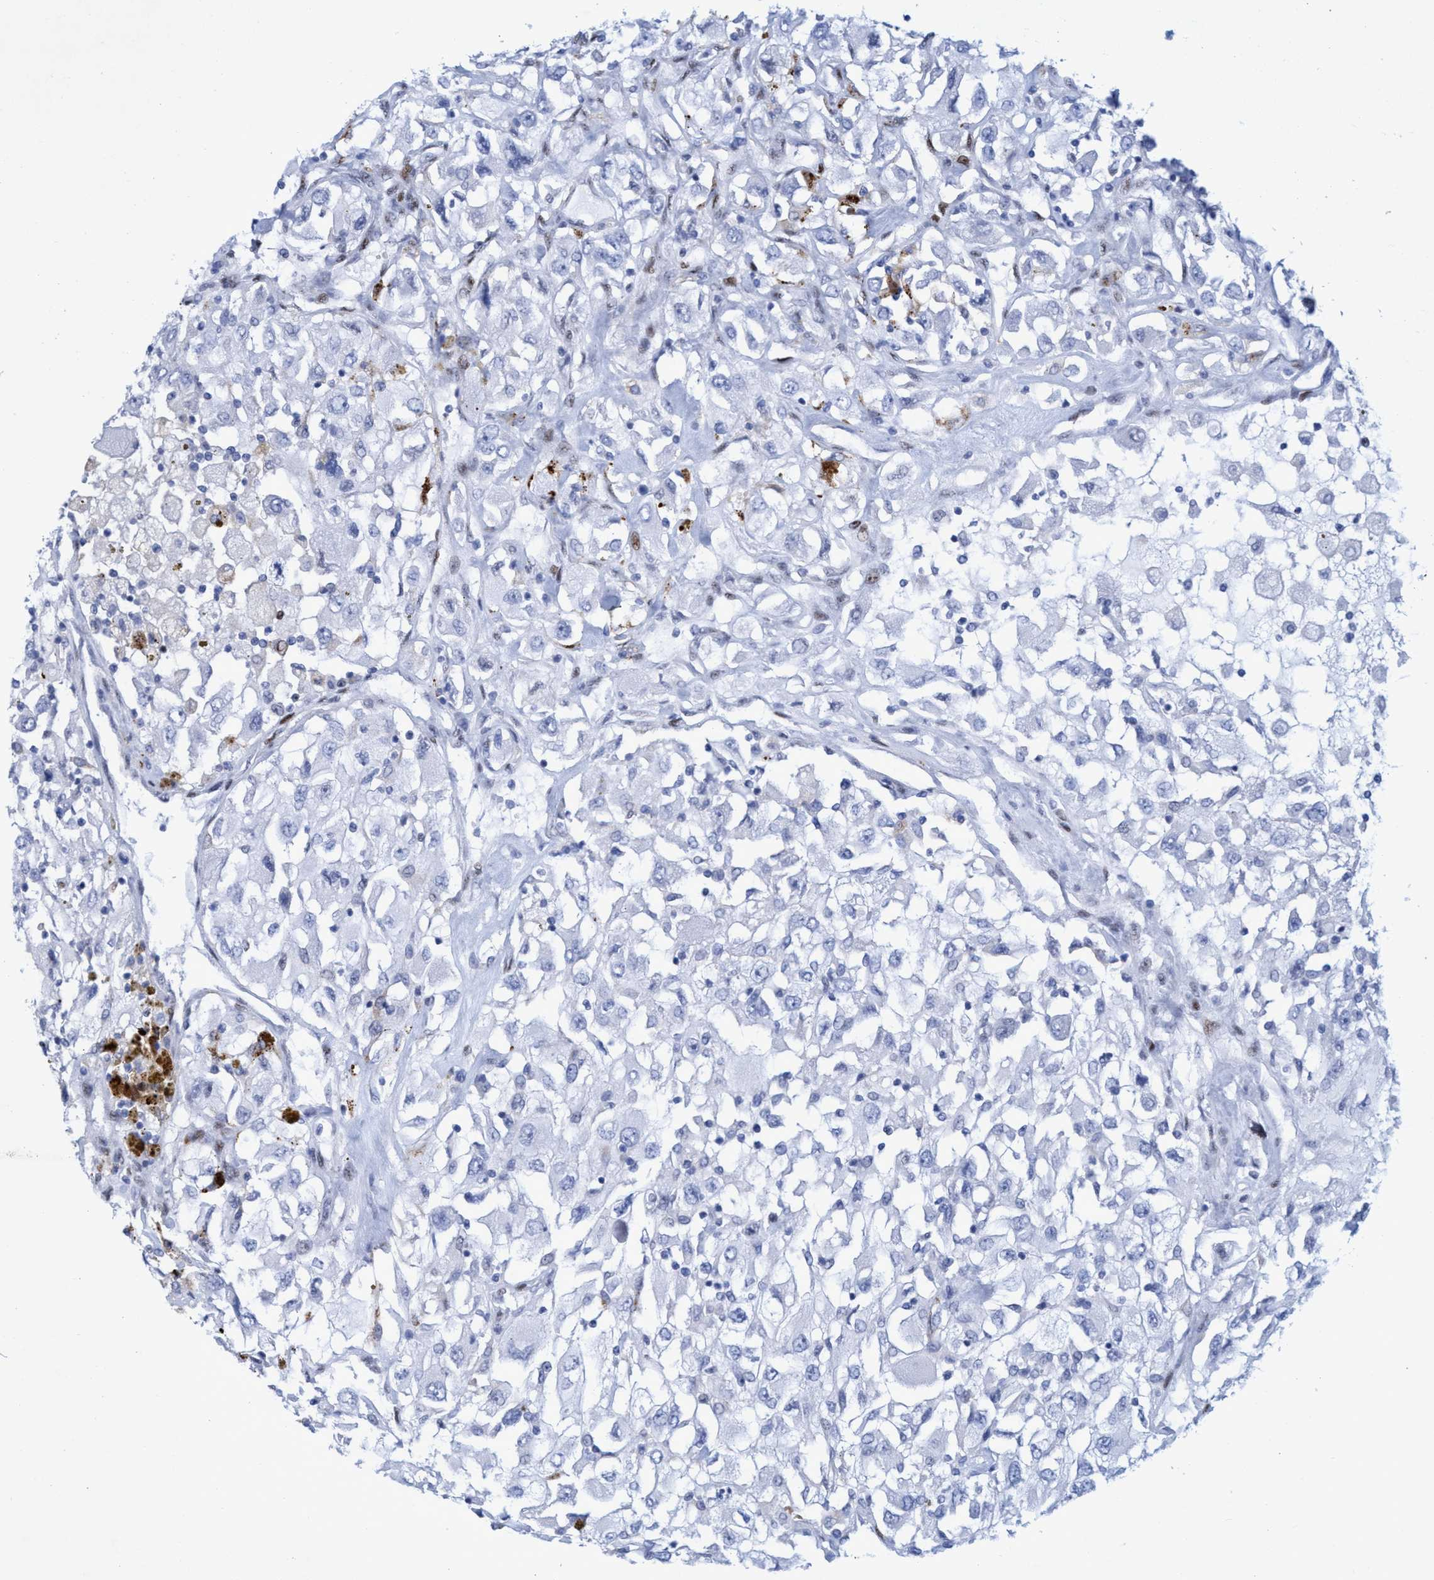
{"staining": {"intensity": "negative", "quantity": "none", "location": "none"}, "tissue": "renal cancer", "cell_type": "Tumor cells", "image_type": "cancer", "snomed": [{"axis": "morphology", "description": "Adenocarcinoma, NOS"}, {"axis": "topography", "description": "Kidney"}], "caption": "DAB immunohistochemical staining of human renal cancer (adenocarcinoma) demonstrates no significant expression in tumor cells.", "gene": "R3HCC1", "patient": {"sex": "female", "age": 52}}